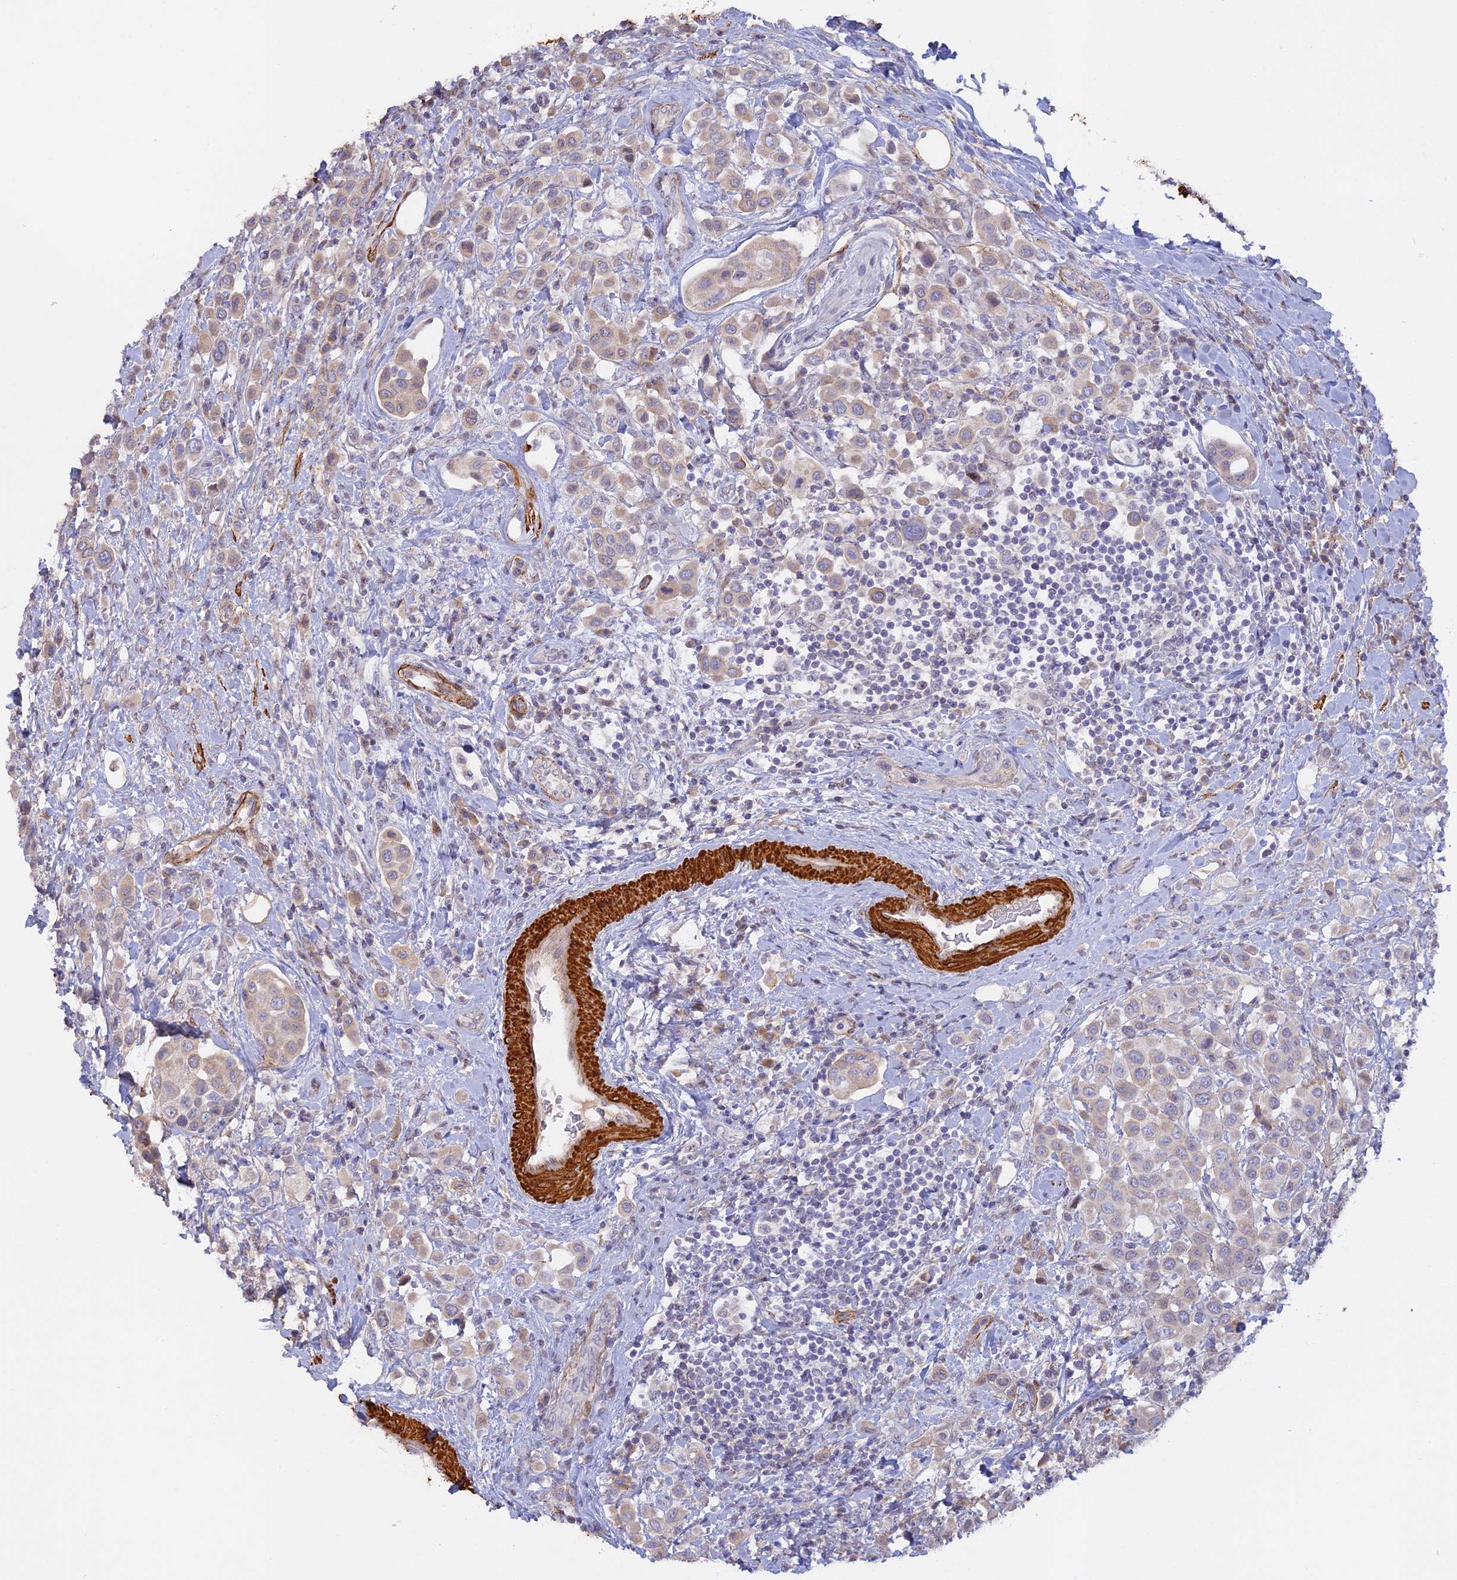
{"staining": {"intensity": "weak", "quantity": "25%-75%", "location": "cytoplasmic/membranous"}, "tissue": "urothelial cancer", "cell_type": "Tumor cells", "image_type": "cancer", "snomed": [{"axis": "morphology", "description": "Urothelial carcinoma, High grade"}, {"axis": "topography", "description": "Urinary bladder"}], "caption": "Protein expression analysis of urothelial carcinoma (high-grade) displays weak cytoplasmic/membranous expression in about 25%-75% of tumor cells.", "gene": "CCDC154", "patient": {"sex": "male", "age": 50}}